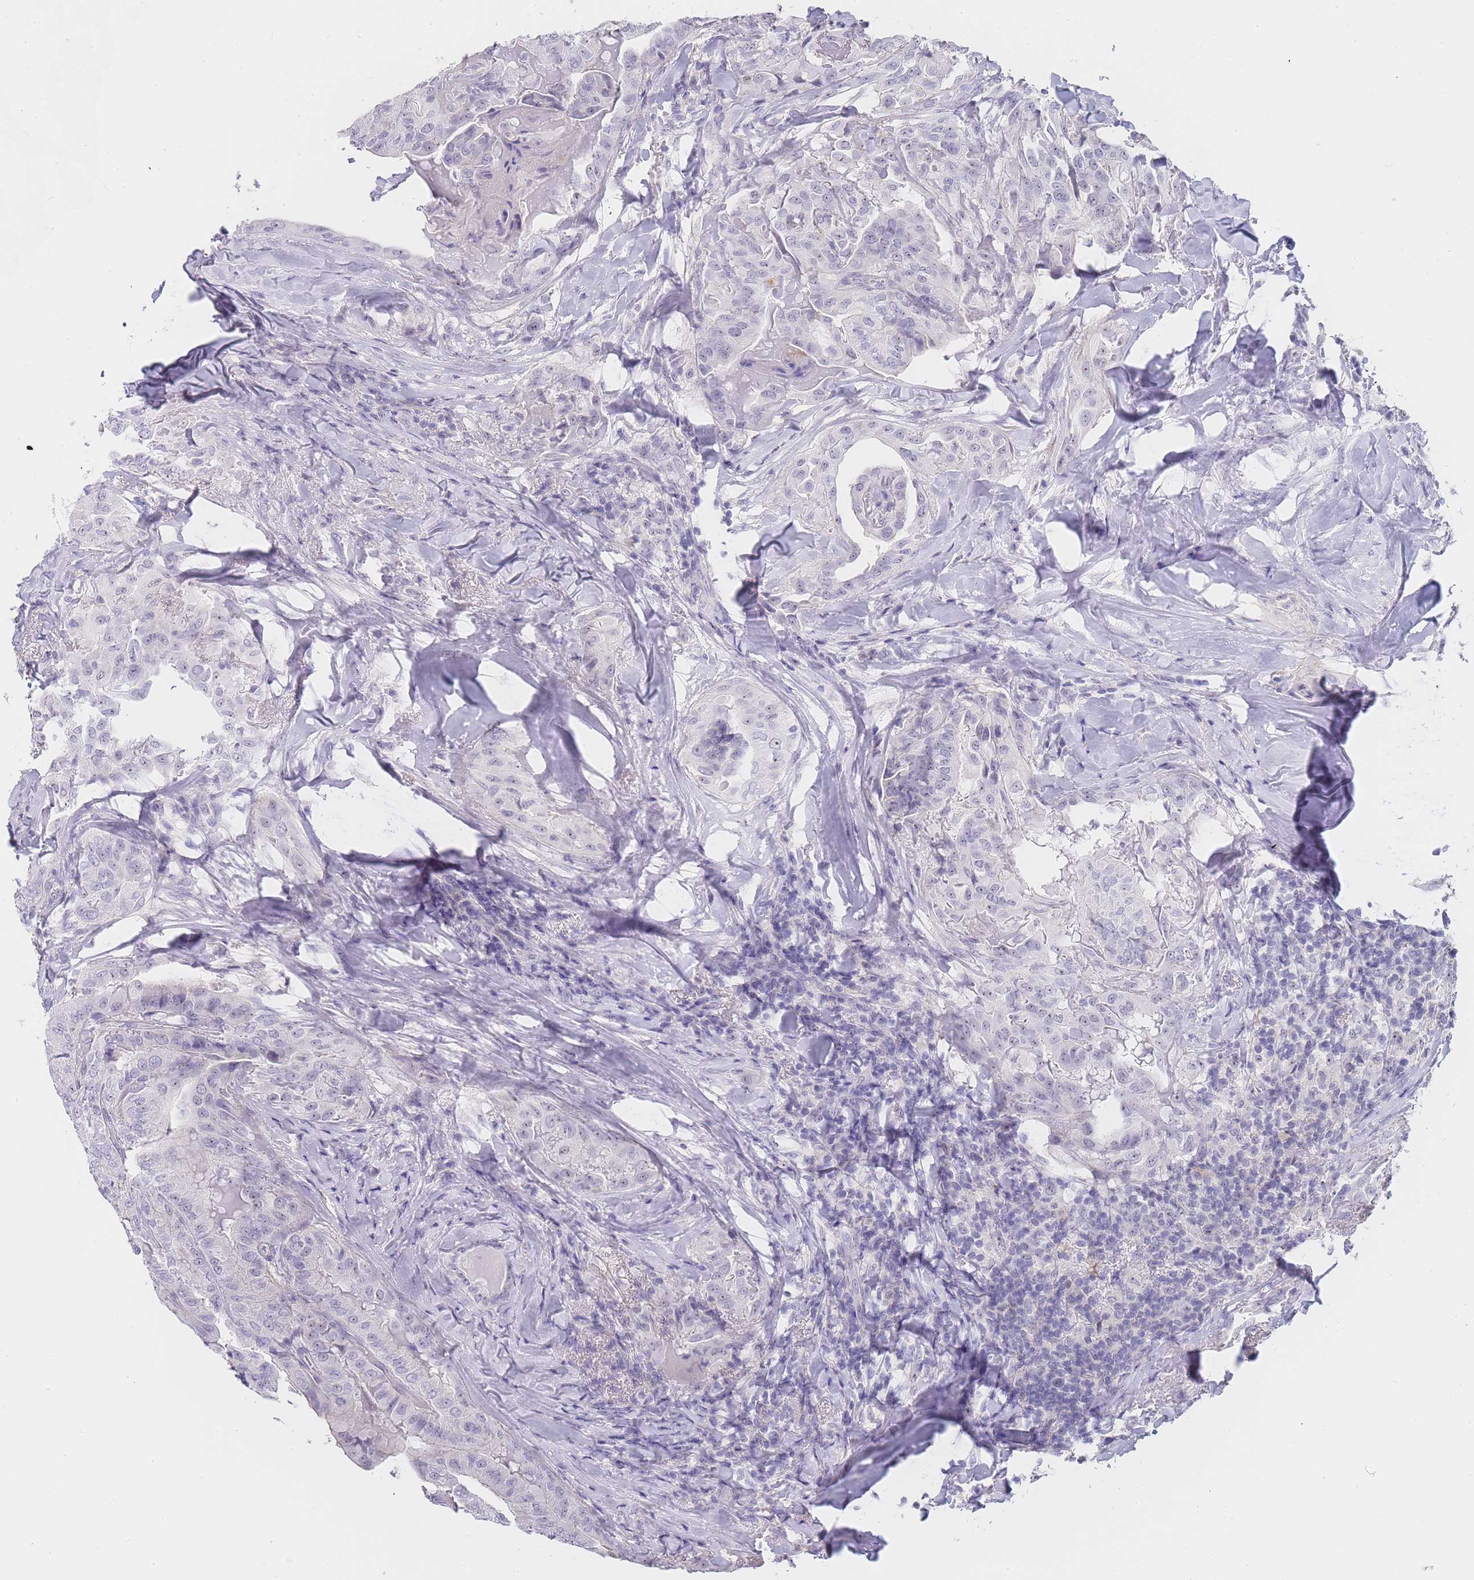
{"staining": {"intensity": "negative", "quantity": "none", "location": "none"}, "tissue": "thyroid cancer", "cell_type": "Tumor cells", "image_type": "cancer", "snomed": [{"axis": "morphology", "description": "Papillary adenocarcinoma, NOS"}, {"axis": "topography", "description": "Thyroid gland"}], "caption": "Papillary adenocarcinoma (thyroid) was stained to show a protein in brown. There is no significant staining in tumor cells. (DAB (3,3'-diaminobenzidine) immunohistochemistry (IHC), high magnification).", "gene": "NOP14", "patient": {"sex": "female", "age": 68}}